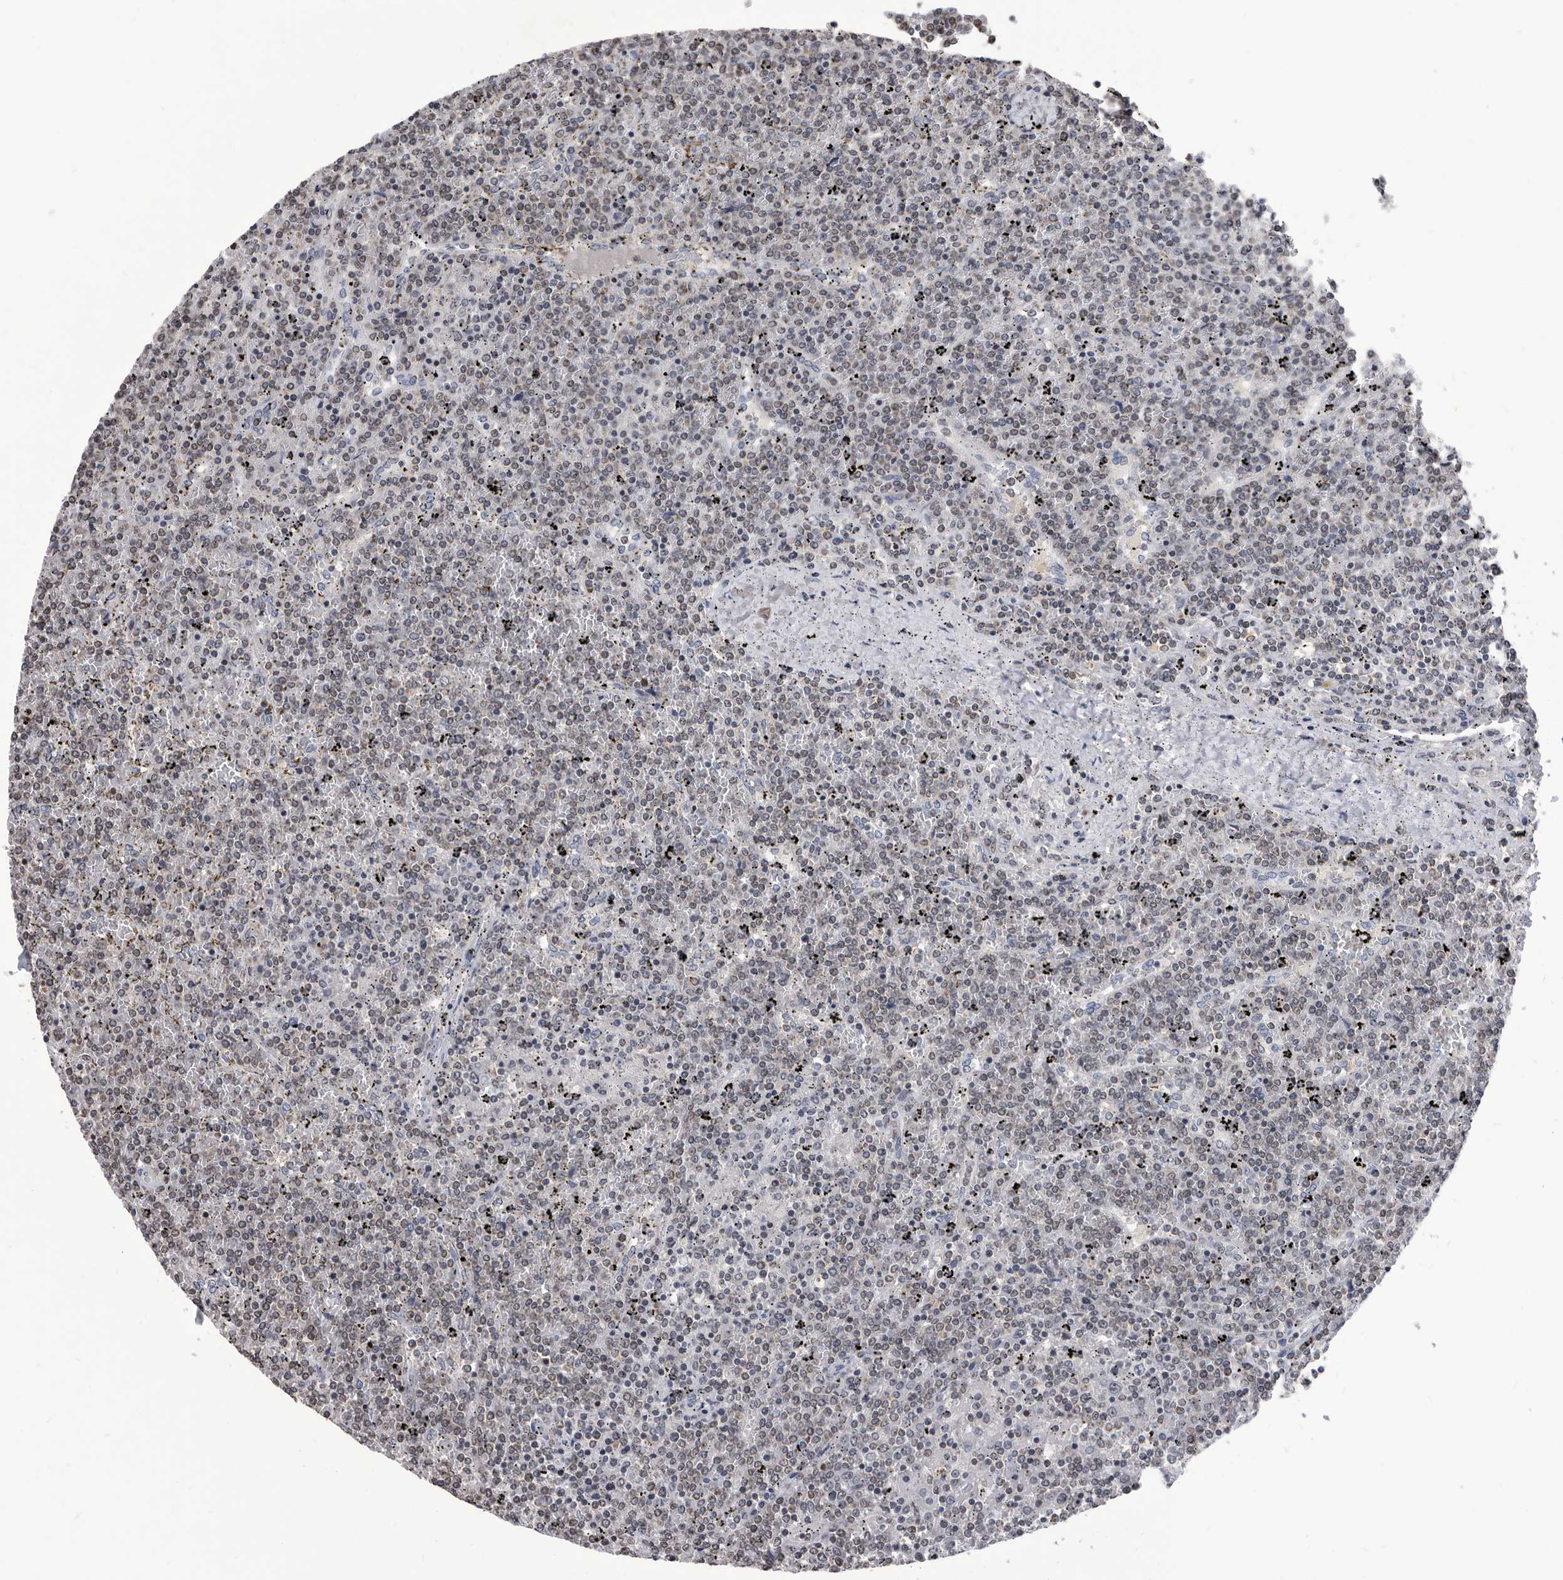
{"staining": {"intensity": "weak", "quantity": "25%-75%", "location": "nuclear"}, "tissue": "lymphoma", "cell_type": "Tumor cells", "image_type": "cancer", "snomed": [{"axis": "morphology", "description": "Malignant lymphoma, non-Hodgkin's type, Low grade"}, {"axis": "topography", "description": "Spleen"}], "caption": "IHC staining of lymphoma, which reveals low levels of weak nuclear positivity in about 25%-75% of tumor cells indicating weak nuclear protein staining. The staining was performed using DAB (3,3'-diaminobenzidine) (brown) for protein detection and nuclei were counterstained in hematoxylin (blue).", "gene": "TSTD1", "patient": {"sex": "female", "age": 19}}